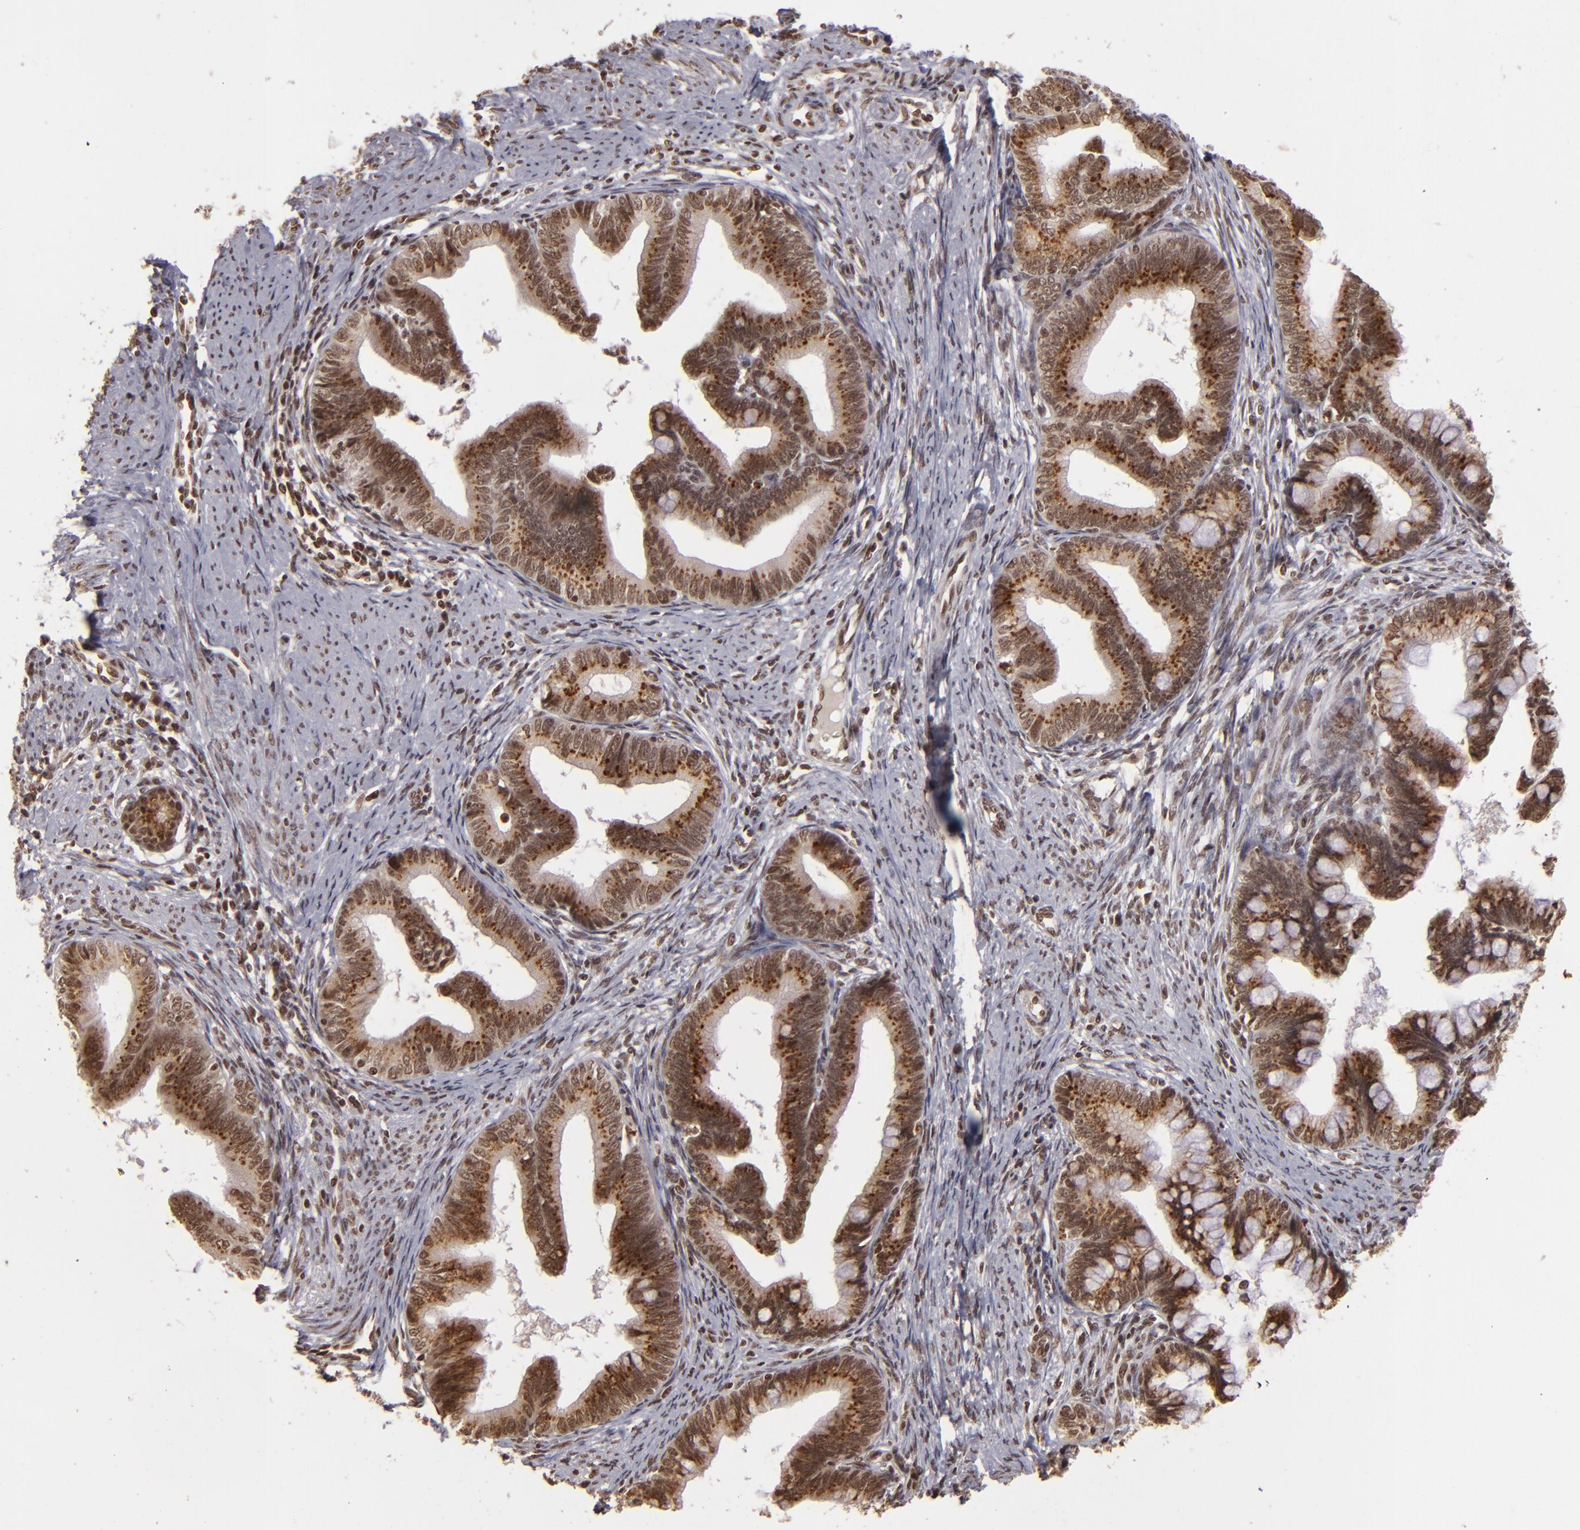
{"staining": {"intensity": "strong", "quantity": ">75%", "location": "cytoplasmic/membranous"}, "tissue": "cervical cancer", "cell_type": "Tumor cells", "image_type": "cancer", "snomed": [{"axis": "morphology", "description": "Adenocarcinoma, NOS"}, {"axis": "topography", "description": "Cervix"}], "caption": "An image of human cervical adenocarcinoma stained for a protein exhibits strong cytoplasmic/membranous brown staining in tumor cells. The protein of interest is stained brown, and the nuclei are stained in blue (DAB IHC with brightfield microscopy, high magnification).", "gene": "CUL3", "patient": {"sex": "female", "age": 36}}